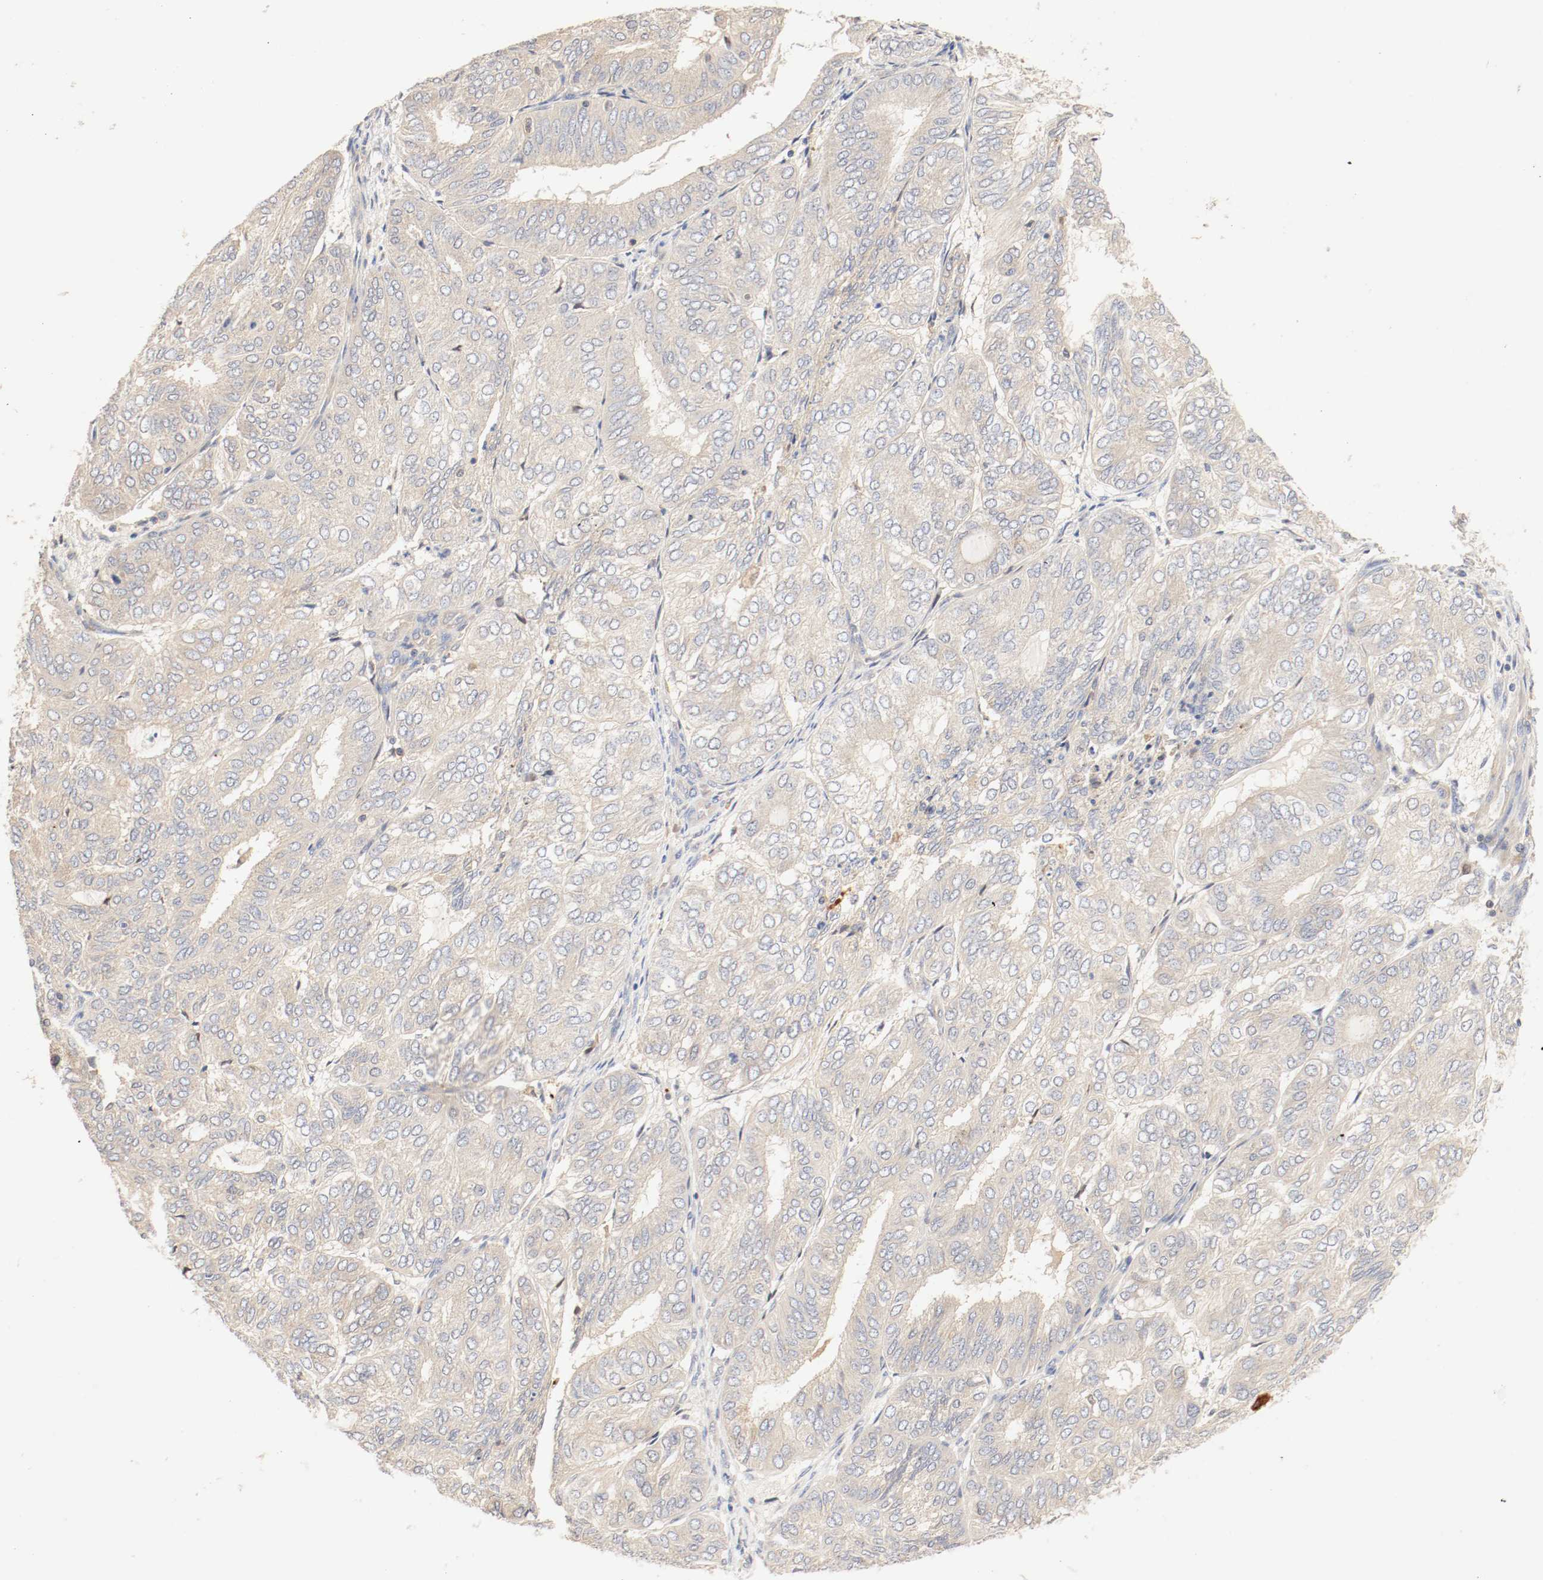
{"staining": {"intensity": "weak", "quantity": ">75%", "location": "cytoplasmic/membranous"}, "tissue": "endometrial cancer", "cell_type": "Tumor cells", "image_type": "cancer", "snomed": [{"axis": "morphology", "description": "Adenocarcinoma, NOS"}, {"axis": "topography", "description": "Uterus"}], "caption": "The histopathology image shows a brown stain indicating the presence of a protein in the cytoplasmic/membranous of tumor cells in endometrial adenocarcinoma.", "gene": "GIT1", "patient": {"sex": "female", "age": 60}}